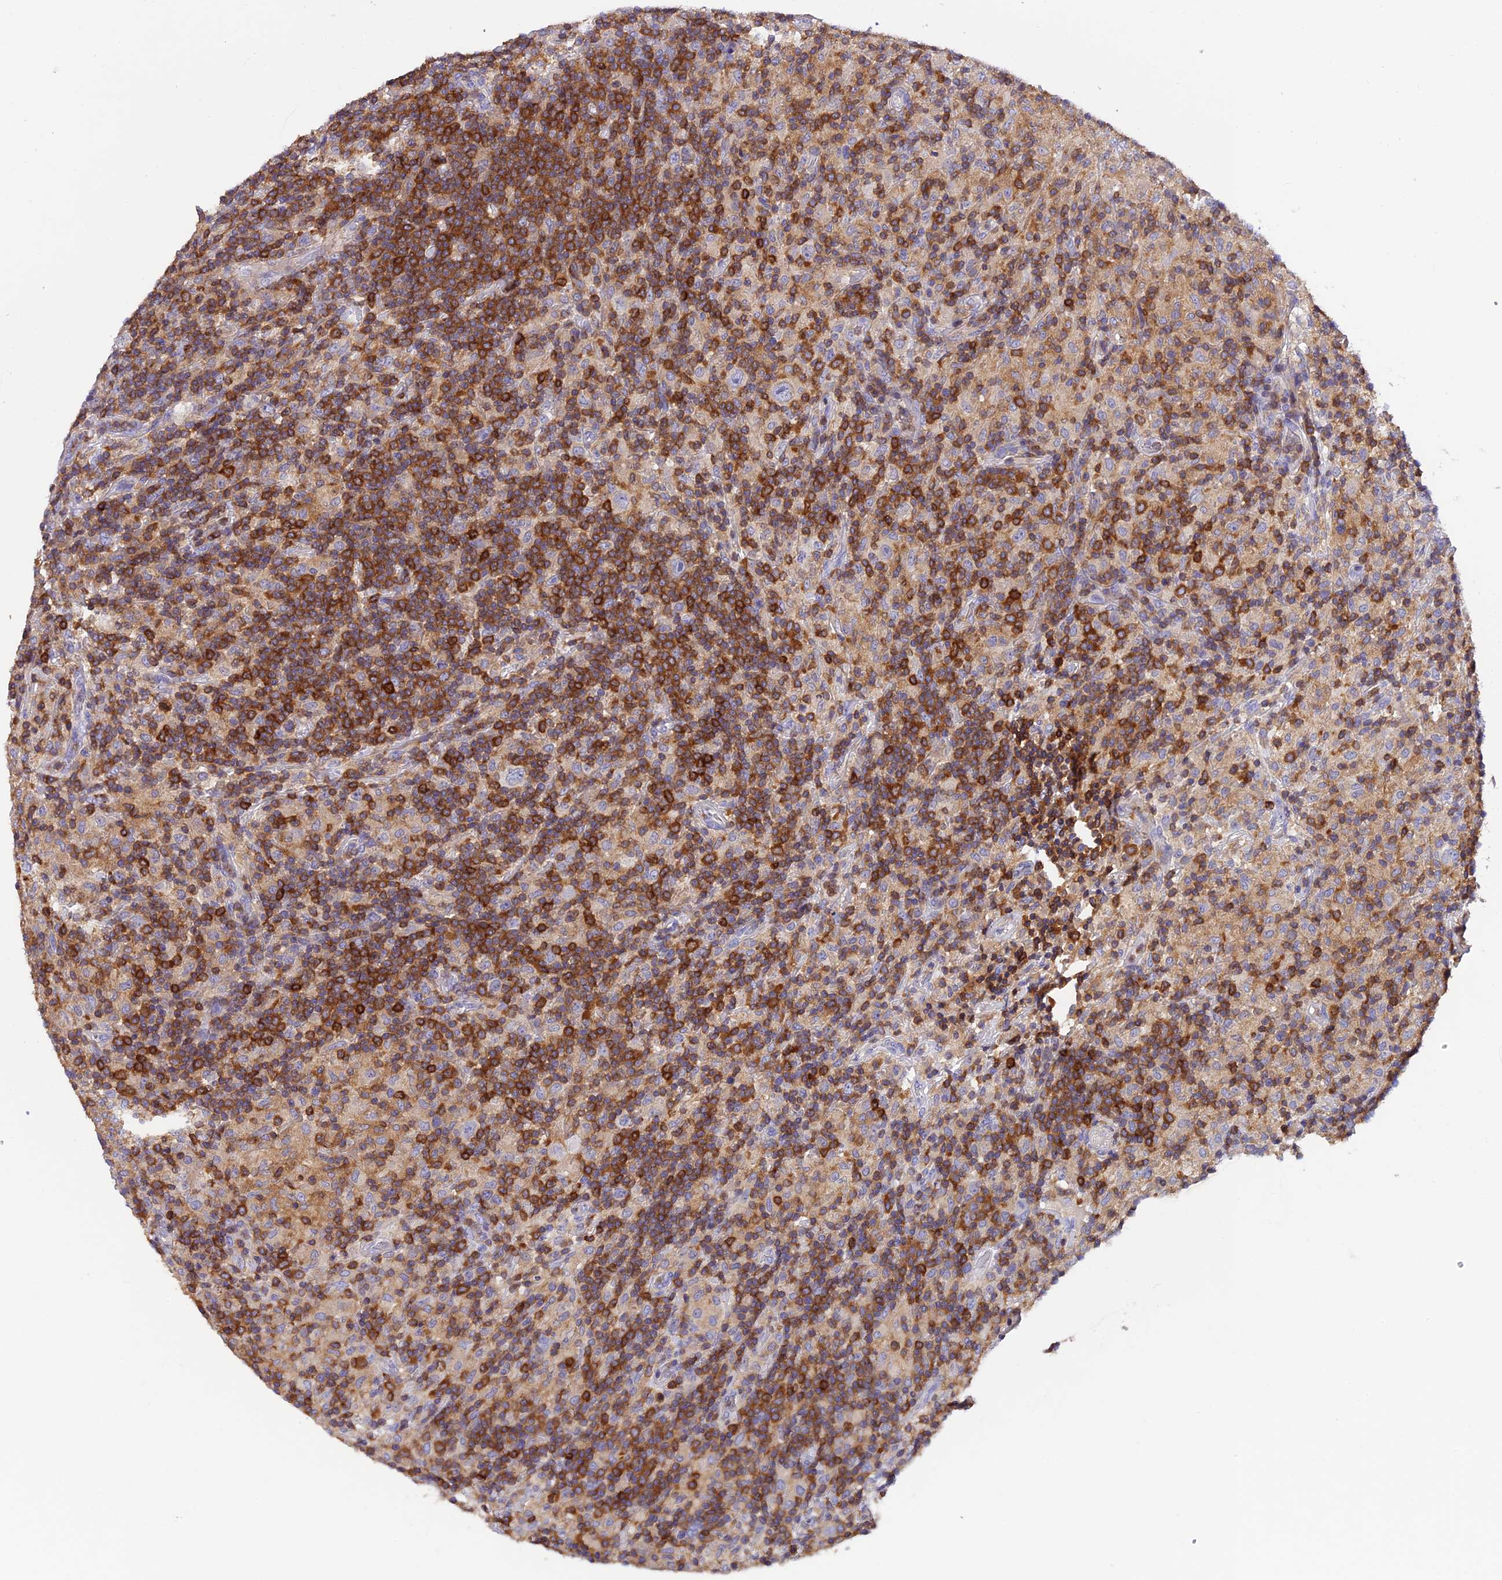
{"staining": {"intensity": "negative", "quantity": "none", "location": "none"}, "tissue": "lymphoma", "cell_type": "Tumor cells", "image_type": "cancer", "snomed": [{"axis": "morphology", "description": "Hodgkin's disease, NOS"}, {"axis": "topography", "description": "Lymph node"}], "caption": "A high-resolution image shows immunohistochemistry (IHC) staining of lymphoma, which demonstrates no significant positivity in tumor cells.", "gene": "LPXN", "patient": {"sex": "male", "age": 70}}